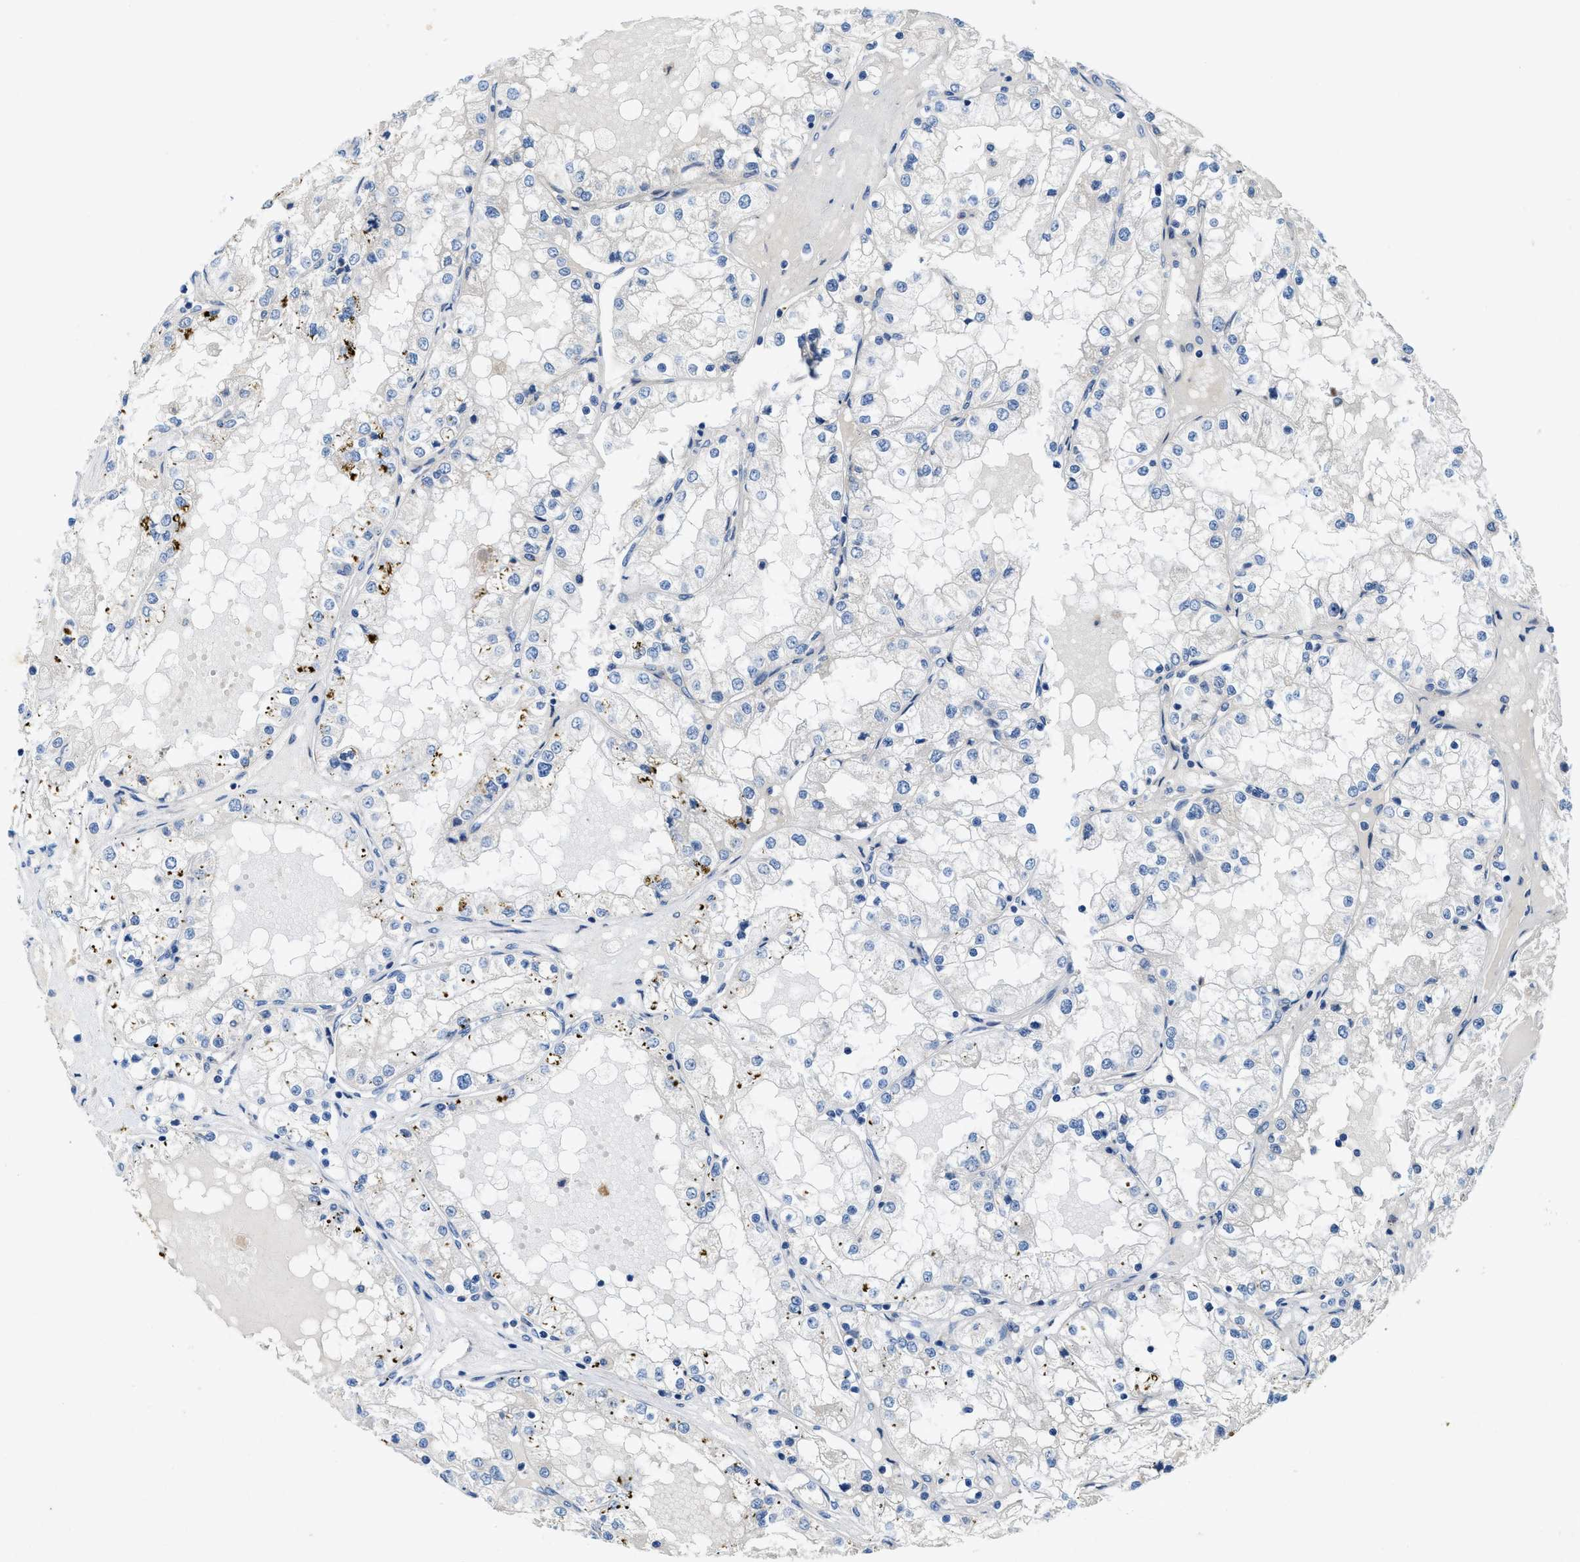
{"staining": {"intensity": "negative", "quantity": "none", "location": "none"}, "tissue": "renal cancer", "cell_type": "Tumor cells", "image_type": "cancer", "snomed": [{"axis": "morphology", "description": "Adenocarcinoma, NOS"}, {"axis": "topography", "description": "Kidney"}], "caption": "A photomicrograph of renal cancer stained for a protein reveals no brown staining in tumor cells.", "gene": "RIPK2", "patient": {"sex": "male", "age": 68}}